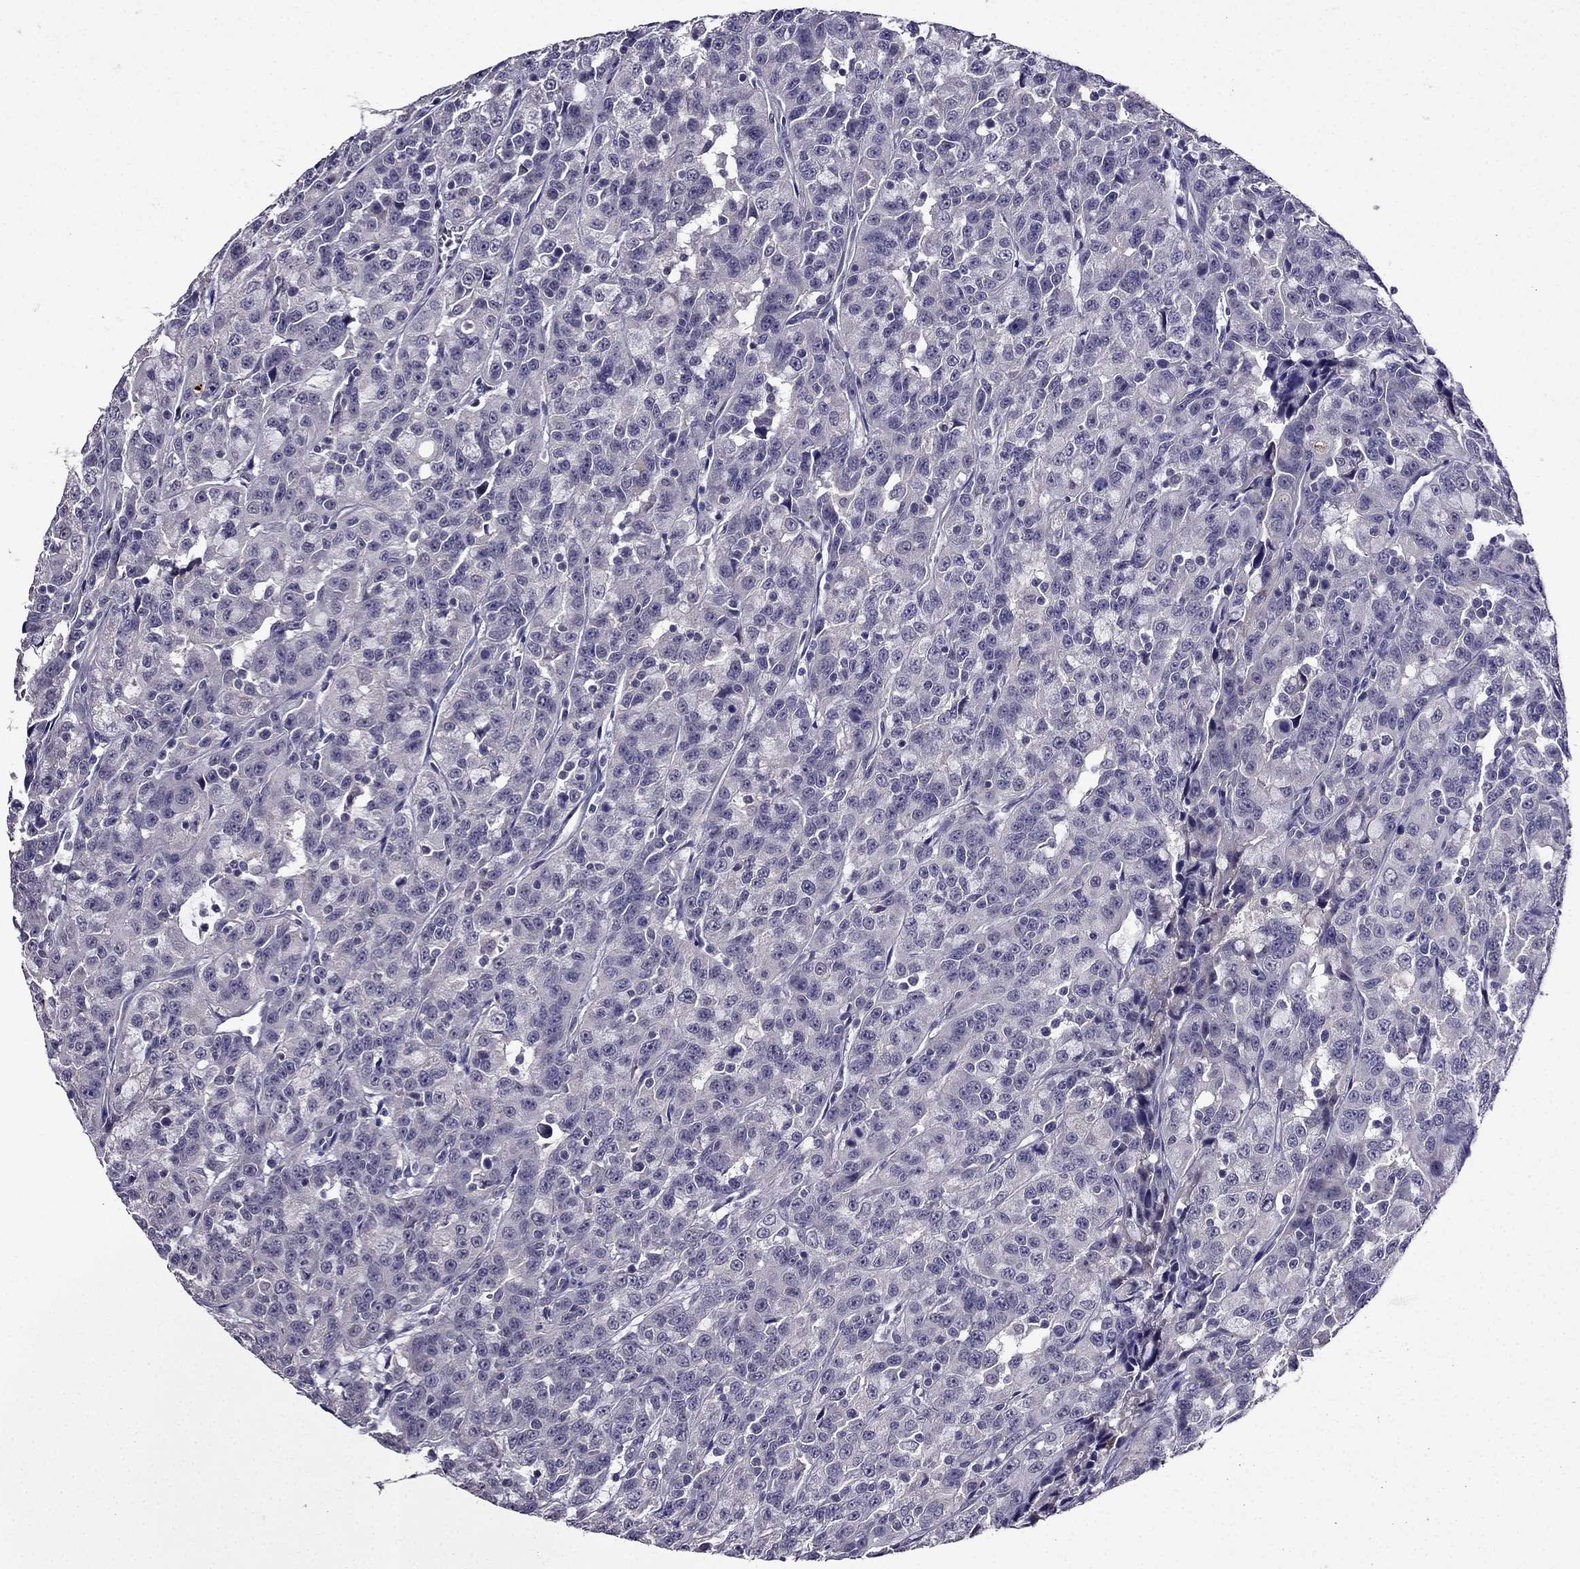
{"staining": {"intensity": "negative", "quantity": "none", "location": "none"}, "tissue": "urothelial cancer", "cell_type": "Tumor cells", "image_type": "cancer", "snomed": [{"axis": "morphology", "description": "Urothelial carcinoma, NOS"}, {"axis": "morphology", "description": "Urothelial carcinoma, High grade"}, {"axis": "topography", "description": "Urinary bladder"}], "caption": "A high-resolution photomicrograph shows immunohistochemistry staining of transitional cell carcinoma, which displays no significant expression in tumor cells. (DAB (3,3'-diaminobenzidine) immunohistochemistry (IHC) with hematoxylin counter stain).", "gene": "DUSP15", "patient": {"sex": "female", "age": 73}}